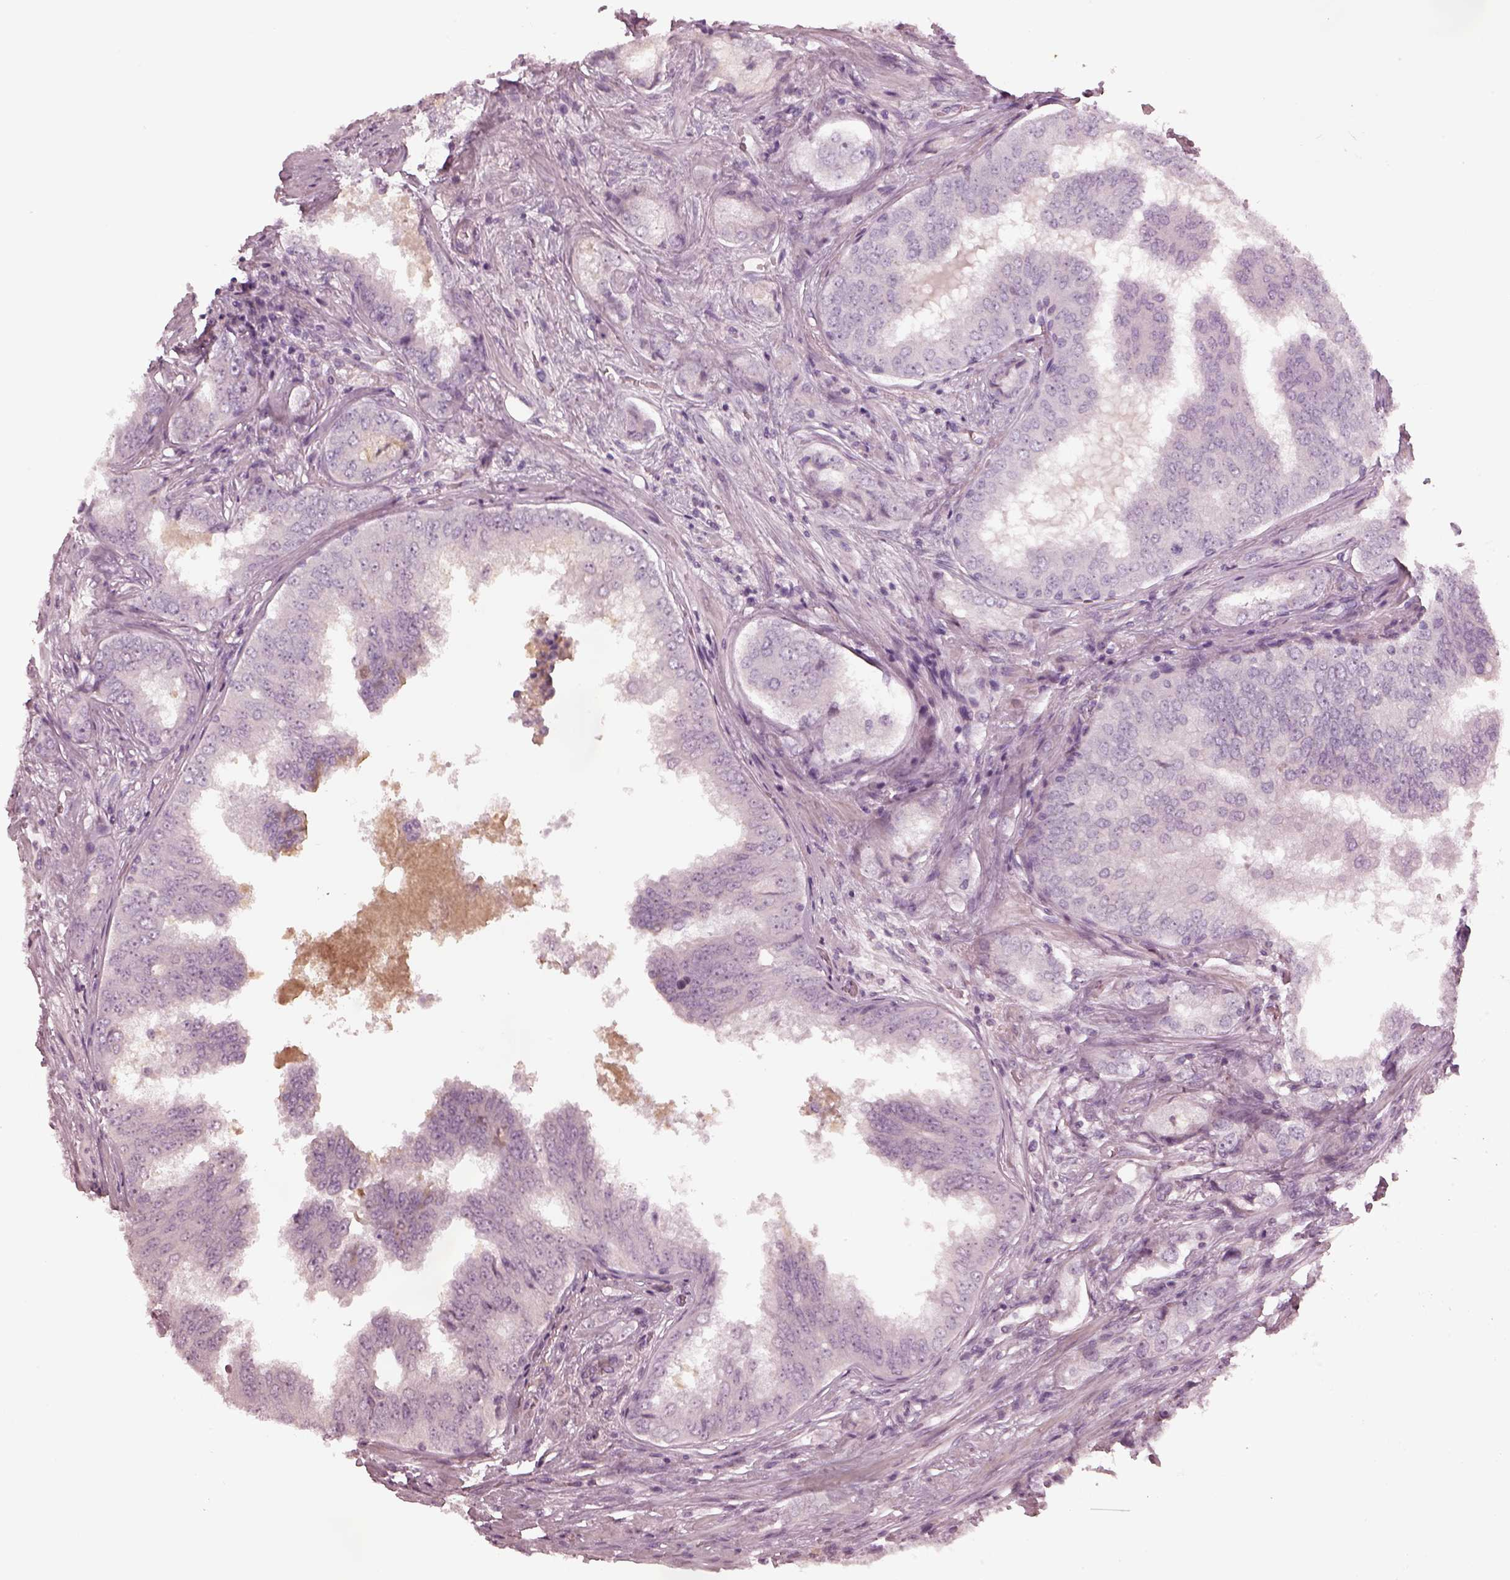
{"staining": {"intensity": "negative", "quantity": "none", "location": "none"}, "tissue": "prostate cancer", "cell_type": "Tumor cells", "image_type": "cancer", "snomed": [{"axis": "morphology", "description": "Adenocarcinoma, NOS"}, {"axis": "topography", "description": "Prostate"}], "caption": "Immunohistochemistry (IHC) image of prostate cancer stained for a protein (brown), which exhibits no positivity in tumor cells. (DAB immunohistochemistry (IHC) with hematoxylin counter stain).", "gene": "MIA", "patient": {"sex": "male", "age": 65}}